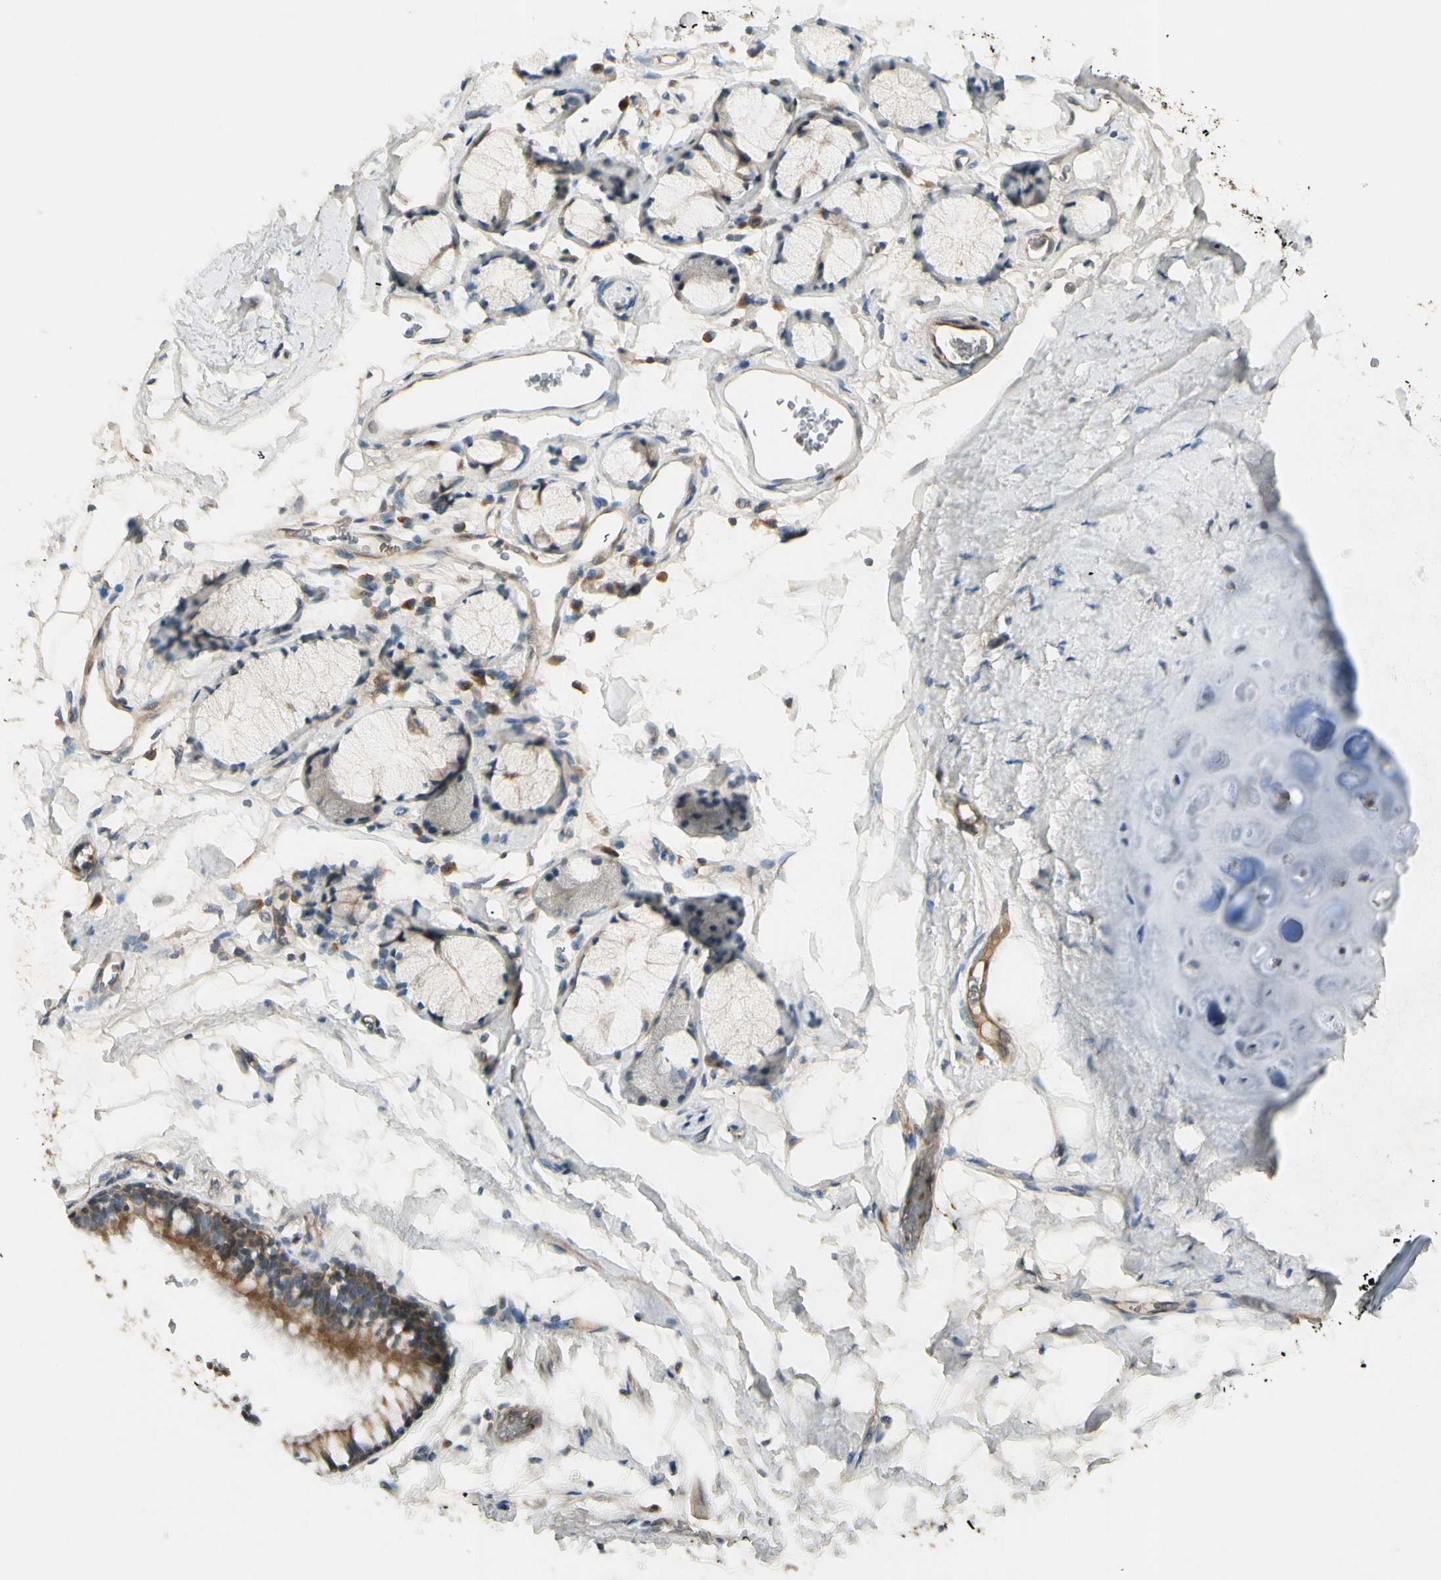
{"staining": {"intensity": "weak", "quantity": "25%-75%", "location": "cytoplasmic/membranous"}, "tissue": "adipose tissue", "cell_type": "Adipocytes", "image_type": "normal", "snomed": [{"axis": "morphology", "description": "Normal tissue, NOS"}, {"axis": "topography", "description": "Cartilage tissue"}, {"axis": "topography", "description": "Bronchus"}], "caption": "This is a histology image of IHC staining of normal adipose tissue, which shows weak positivity in the cytoplasmic/membranous of adipocytes.", "gene": "PPP3CB", "patient": {"sex": "female", "age": 73}}